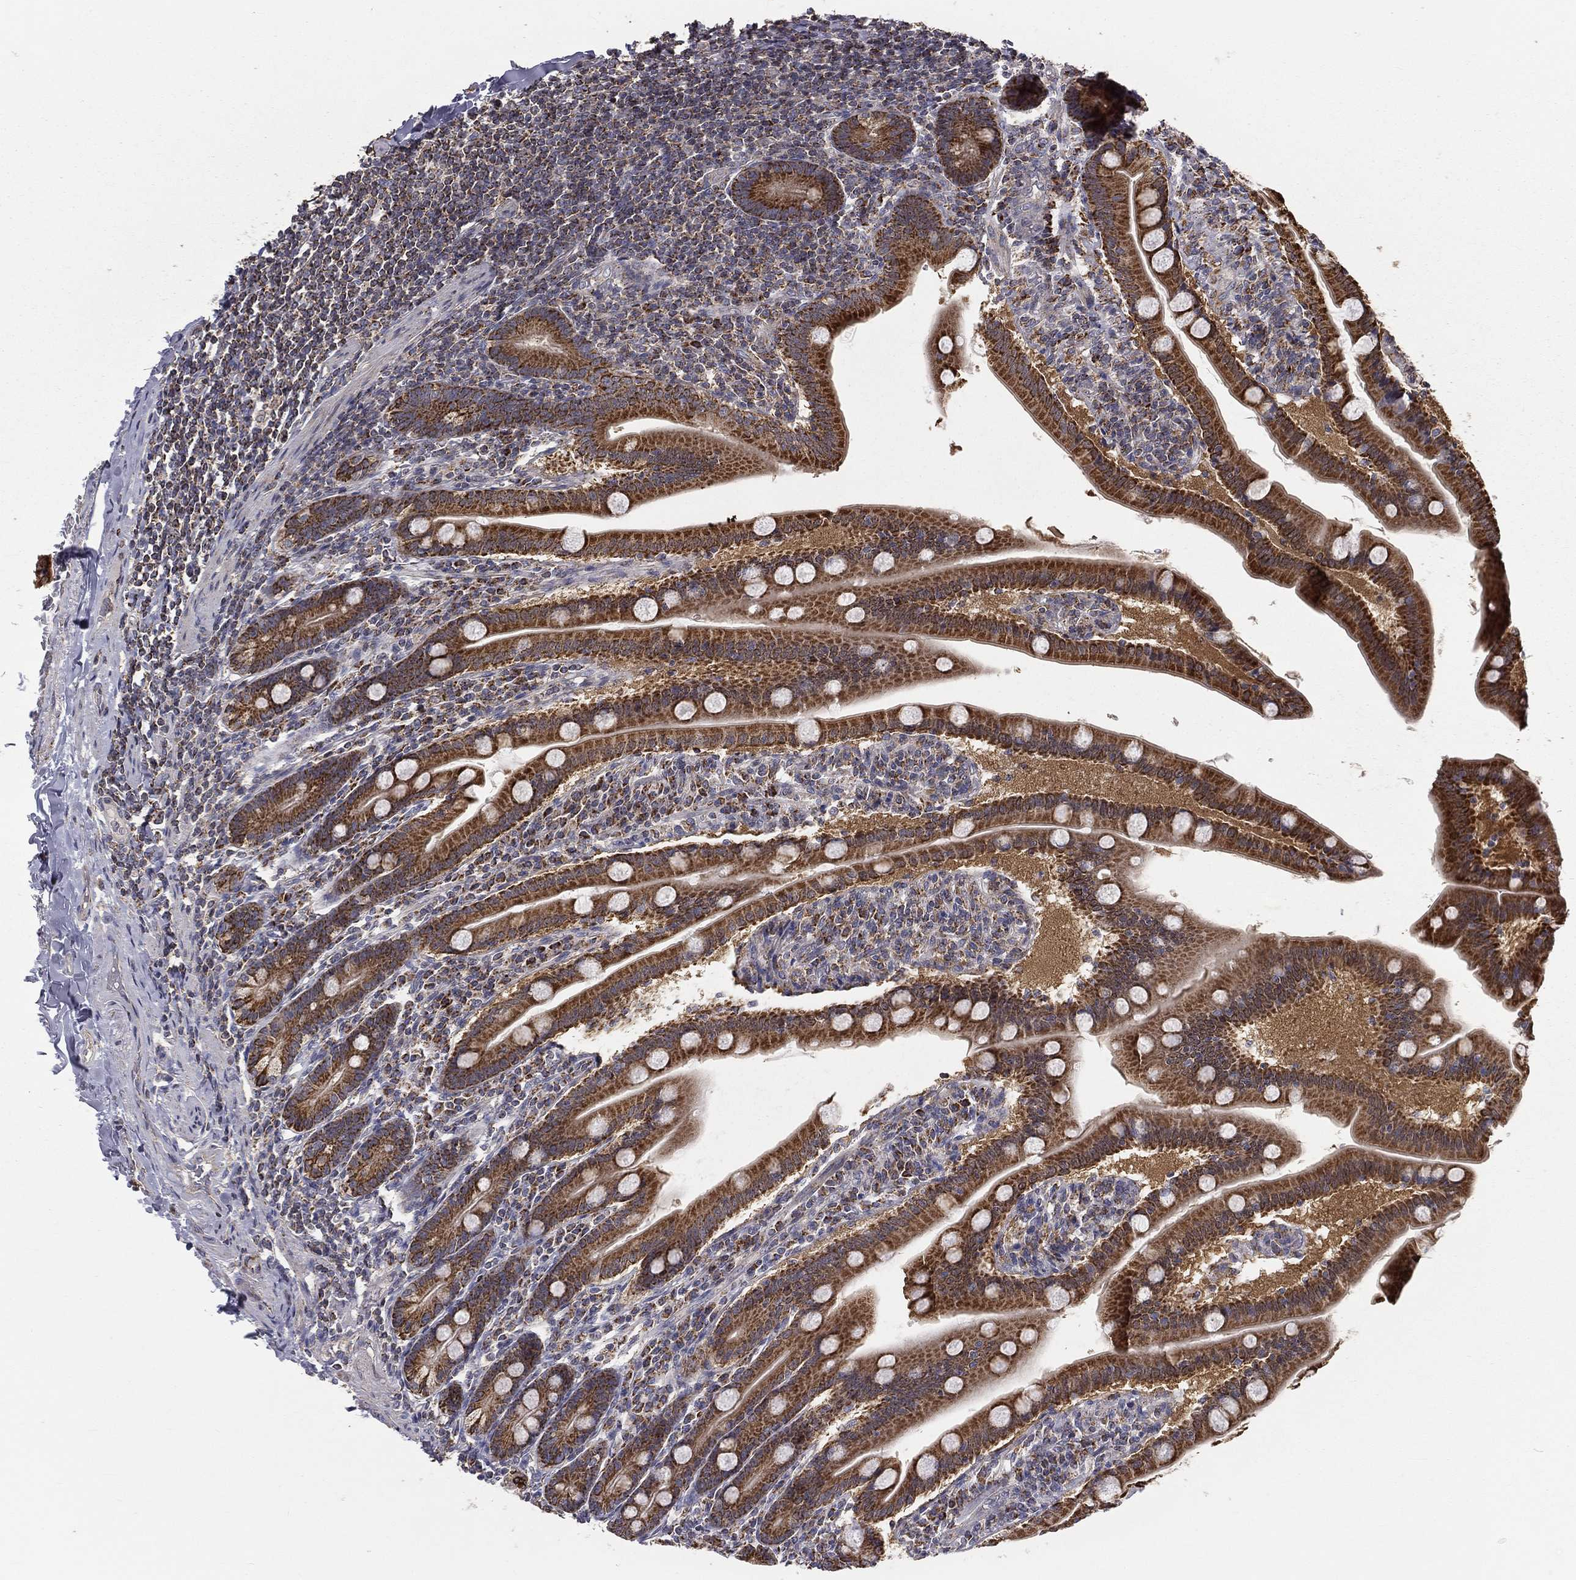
{"staining": {"intensity": "moderate", "quantity": ">75%", "location": "cytoplasmic/membranous"}, "tissue": "small intestine", "cell_type": "Glandular cells", "image_type": "normal", "snomed": [{"axis": "morphology", "description": "Normal tissue, NOS"}, {"axis": "topography", "description": "Small intestine"}], "caption": "This is an image of IHC staining of unremarkable small intestine, which shows moderate staining in the cytoplasmic/membranous of glandular cells.", "gene": "GPD1", "patient": {"sex": "male", "age": 66}}